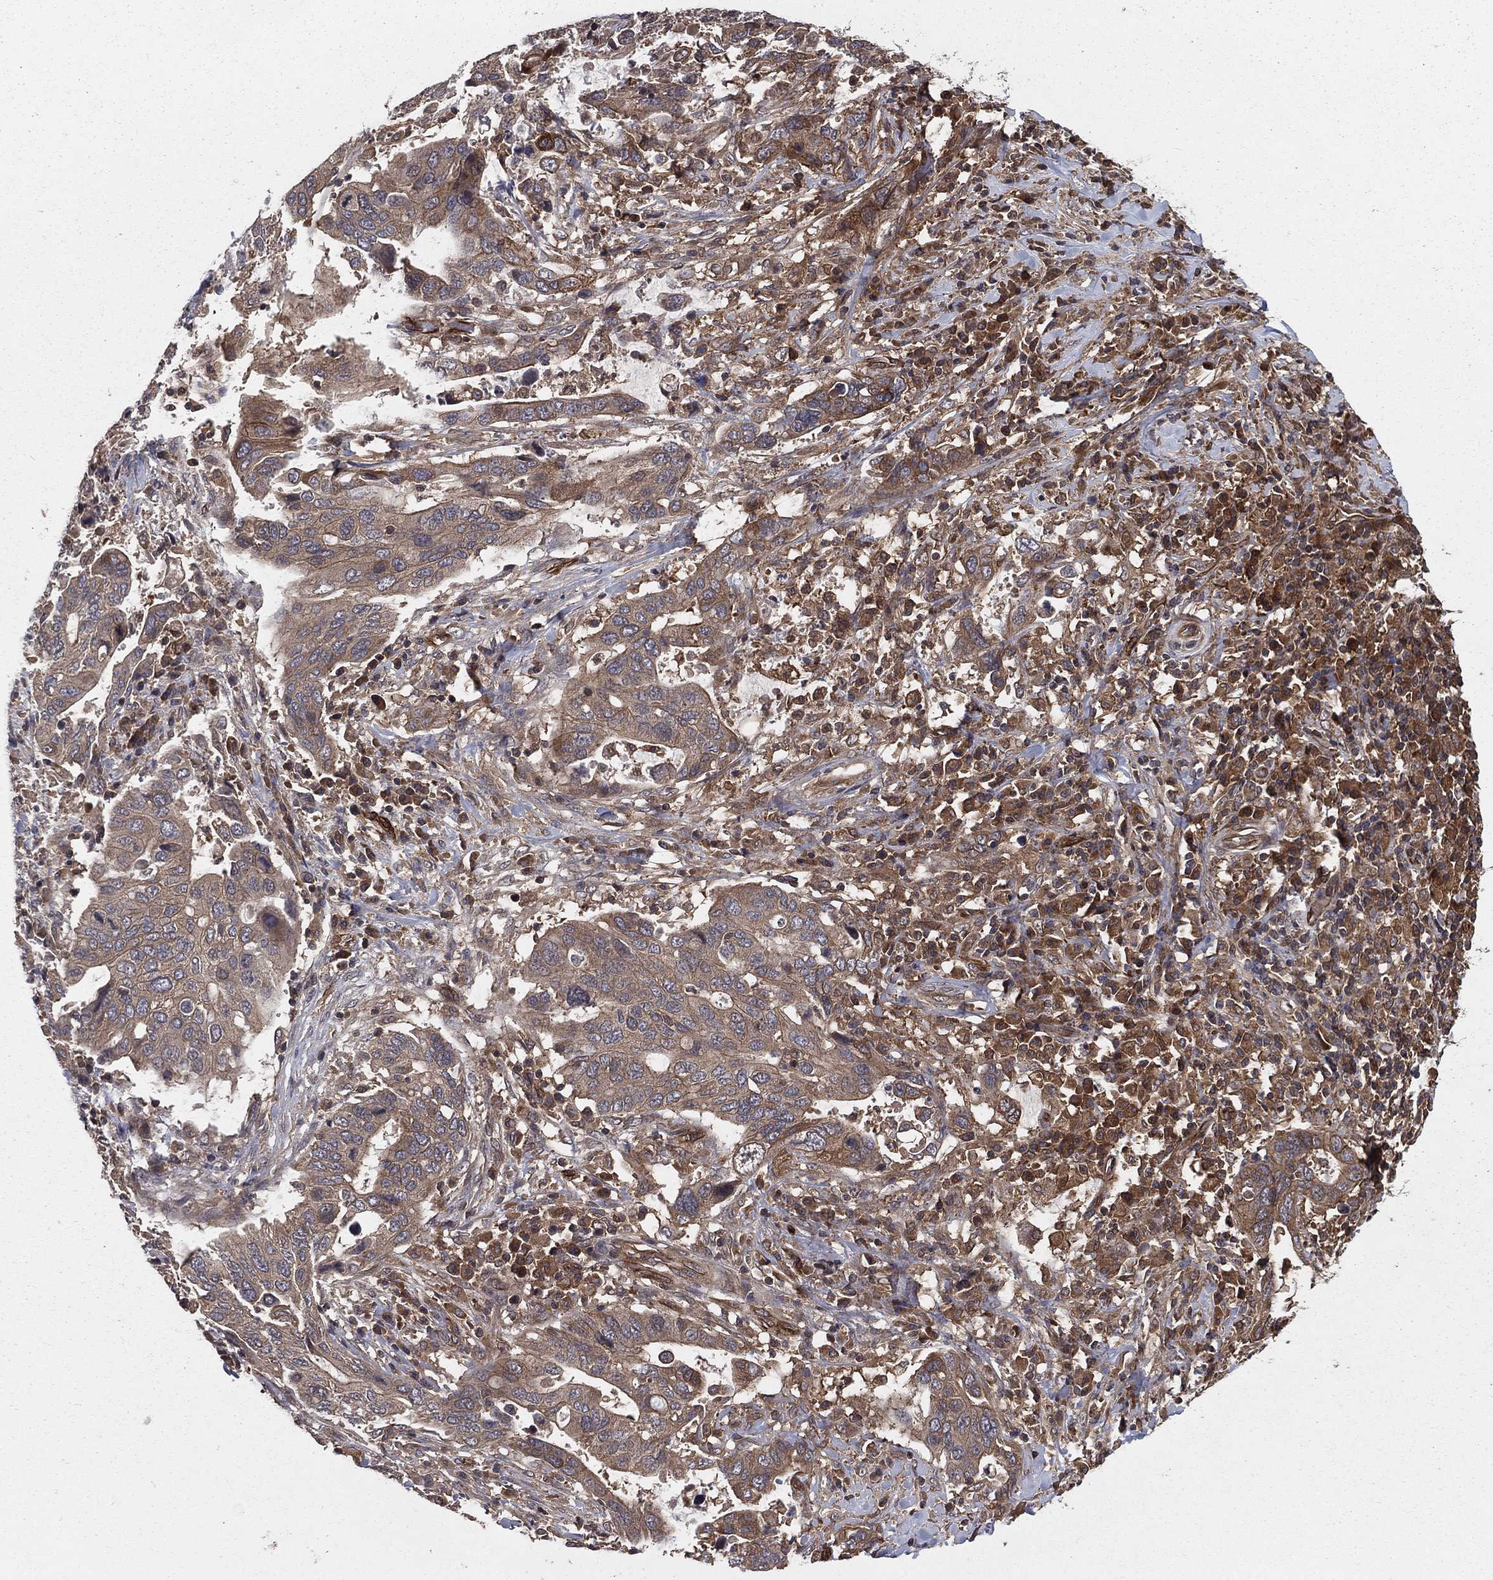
{"staining": {"intensity": "moderate", "quantity": "25%-75%", "location": "cytoplasmic/membranous"}, "tissue": "stomach cancer", "cell_type": "Tumor cells", "image_type": "cancer", "snomed": [{"axis": "morphology", "description": "Adenocarcinoma, NOS"}, {"axis": "topography", "description": "Stomach"}], "caption": "Stomach cancer (adenocarcinoma) stained with DAB immunohistochemistry (IHC) demonstrates medium levels of moderate cytoplasmic/membranous expression in approximately 25%-75% of tumor cells.", "gene": "CERT1", "patient": {"sex": "male", "age": 54}}